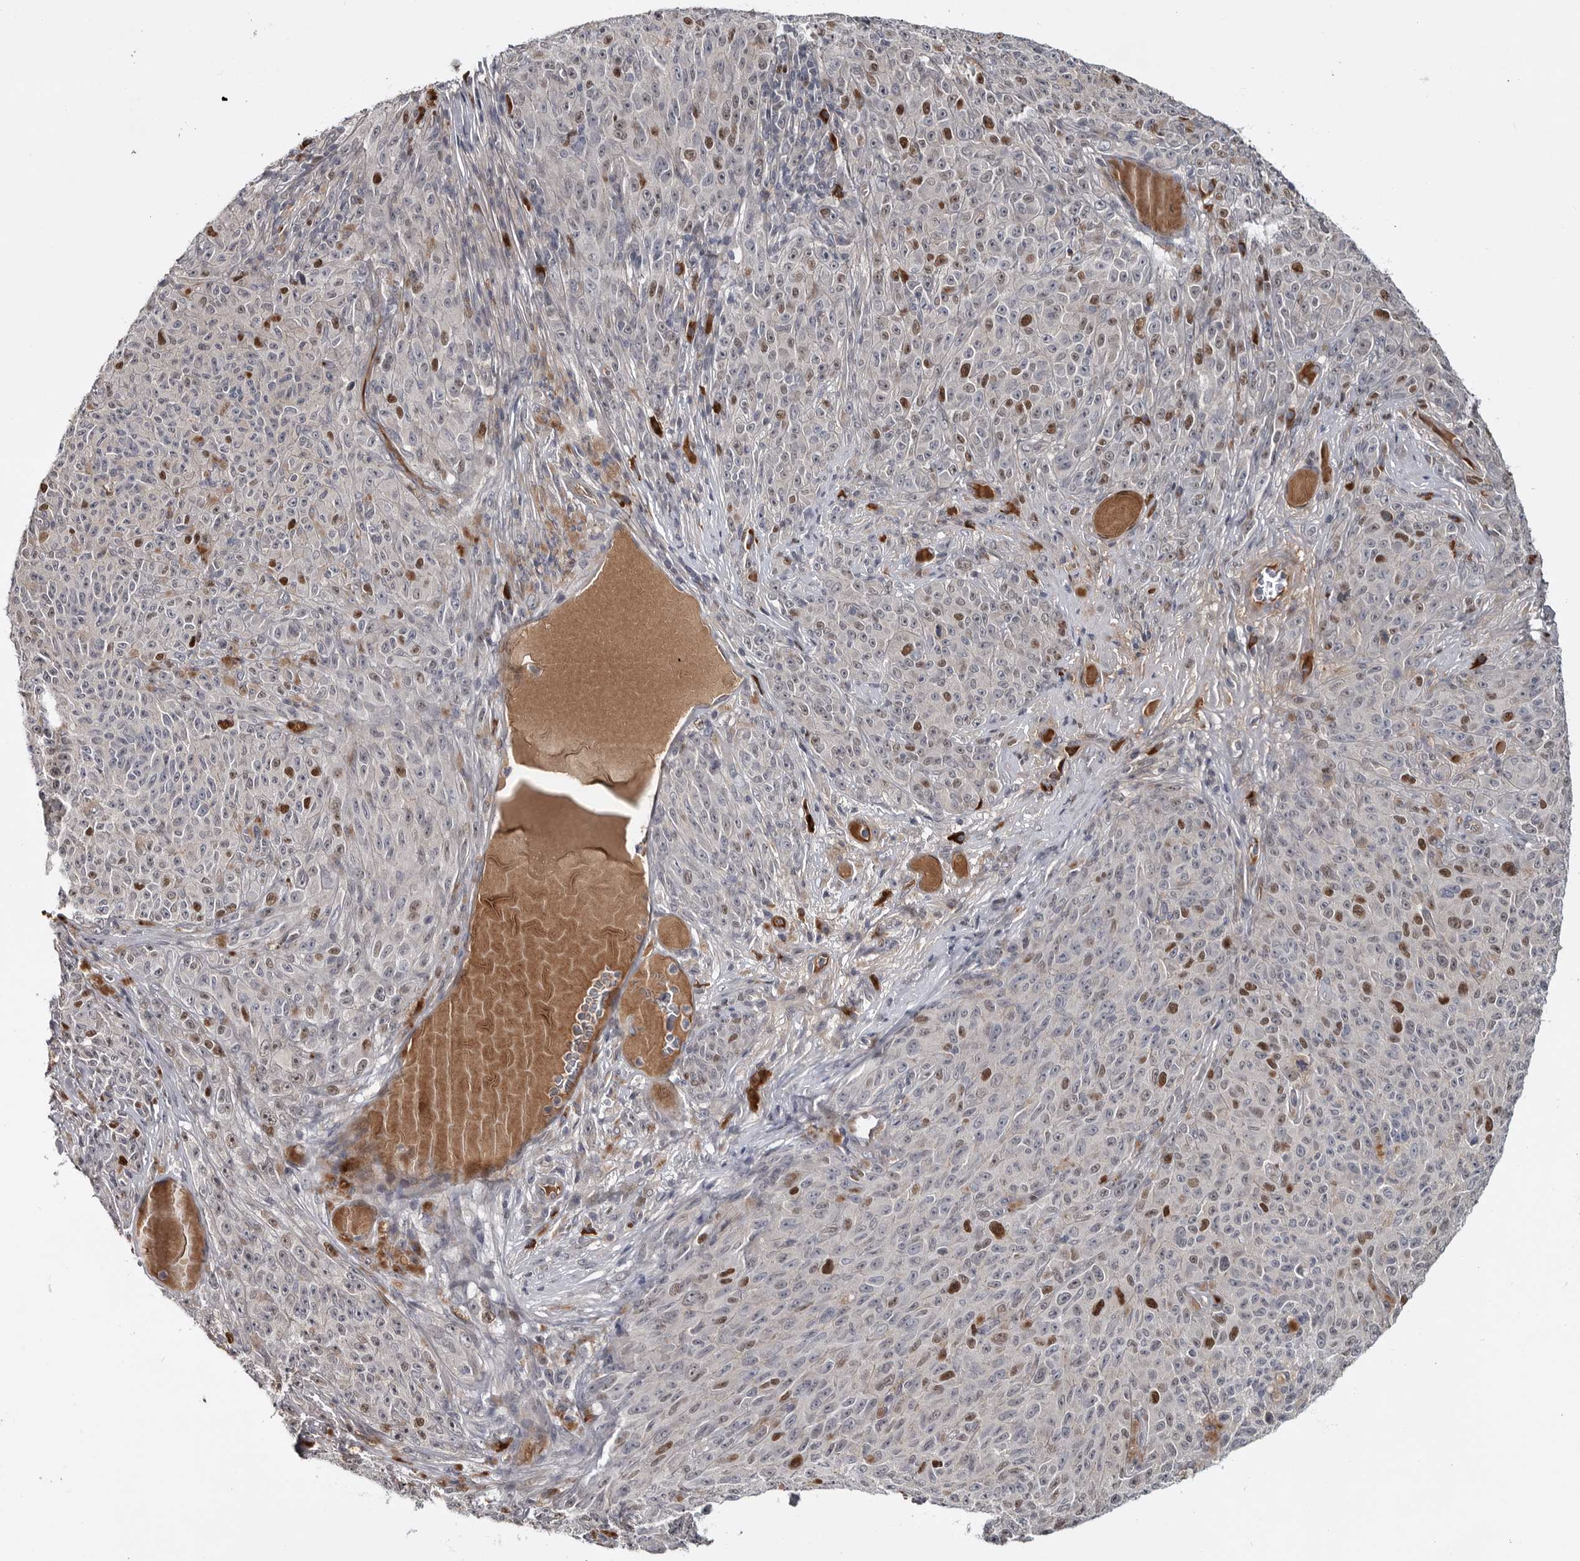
{"staining": {"intensity": "moderate", "quantity": "<25%", "location": "nuclear"}, "tissue": "melanoma", "cell_type": "Tumor cells", "image_type": "cancer", "snomed": [{"axis": "morphology", "description": "Malignant melanoma, NOS"}, {"axis": "topography", "description": "Skin"}], "caption": "Moderate nuclear staining is identified in about <25% of tumor cells in melanoma. (DAB IHC, brown staining for protein, blue staining for nuclei).", "gene": "ZNF277", "patient": {"sex": "female", "age": 82}}